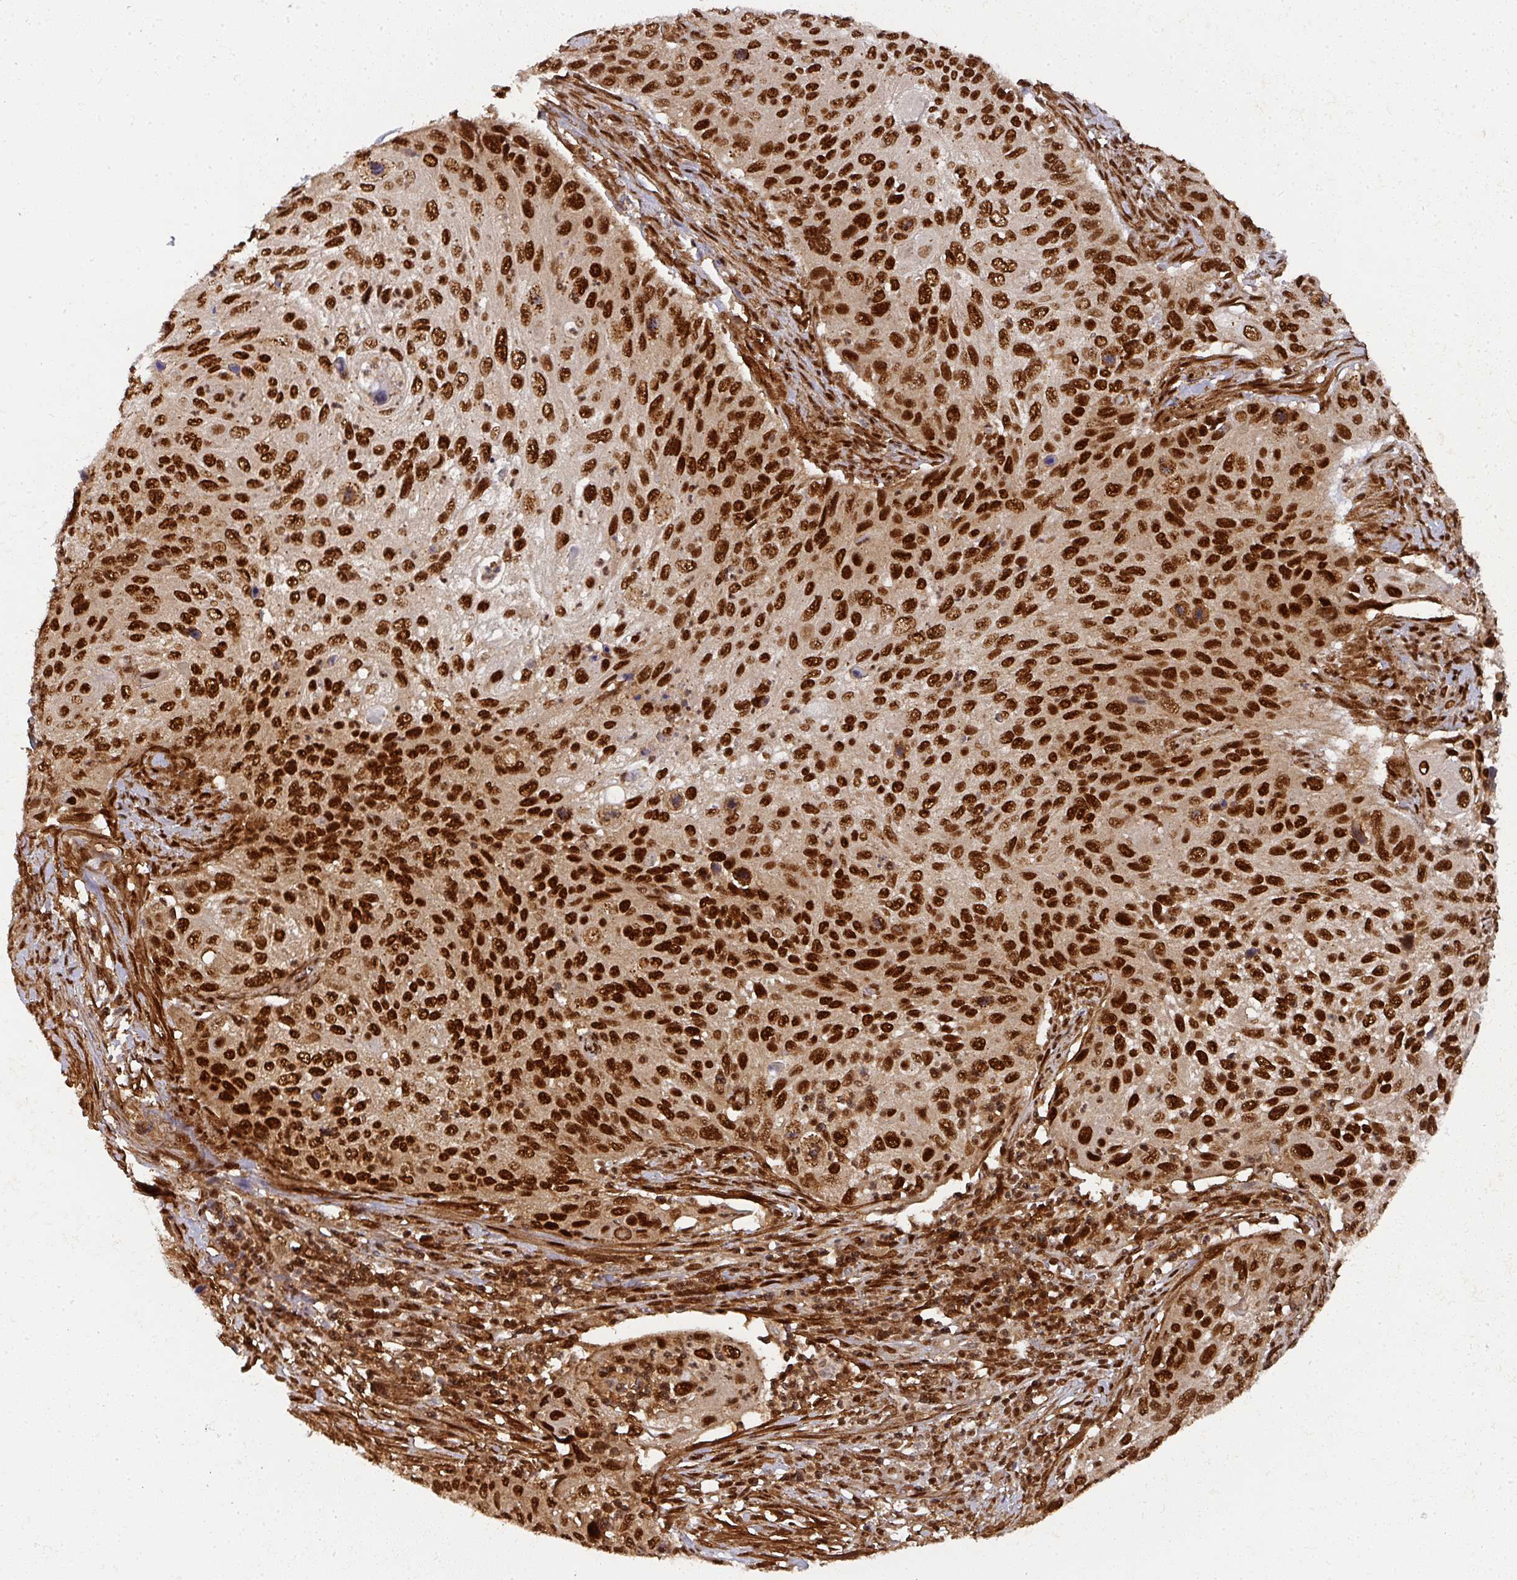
{"staining": {"intensity": "strong", "quantity": ">75%", "location": "nuclear"}, "tissue": "cervical cancer", "cell_type": "Tumor cells", "image_type": "cancer", "snomed": [{"axis": "morphology", "description": "Squamous cell carcinoma, NOS"}, {"axis": "topography", "description": "Cervix"}], "caption": "The image displays staining of squamous cell carcinoma (cervical), revealing strong nuclear protein staining (brown color) within tumor cells.", "gene": "DIDO1", "patient": {"sex": "female", "age": 70}}